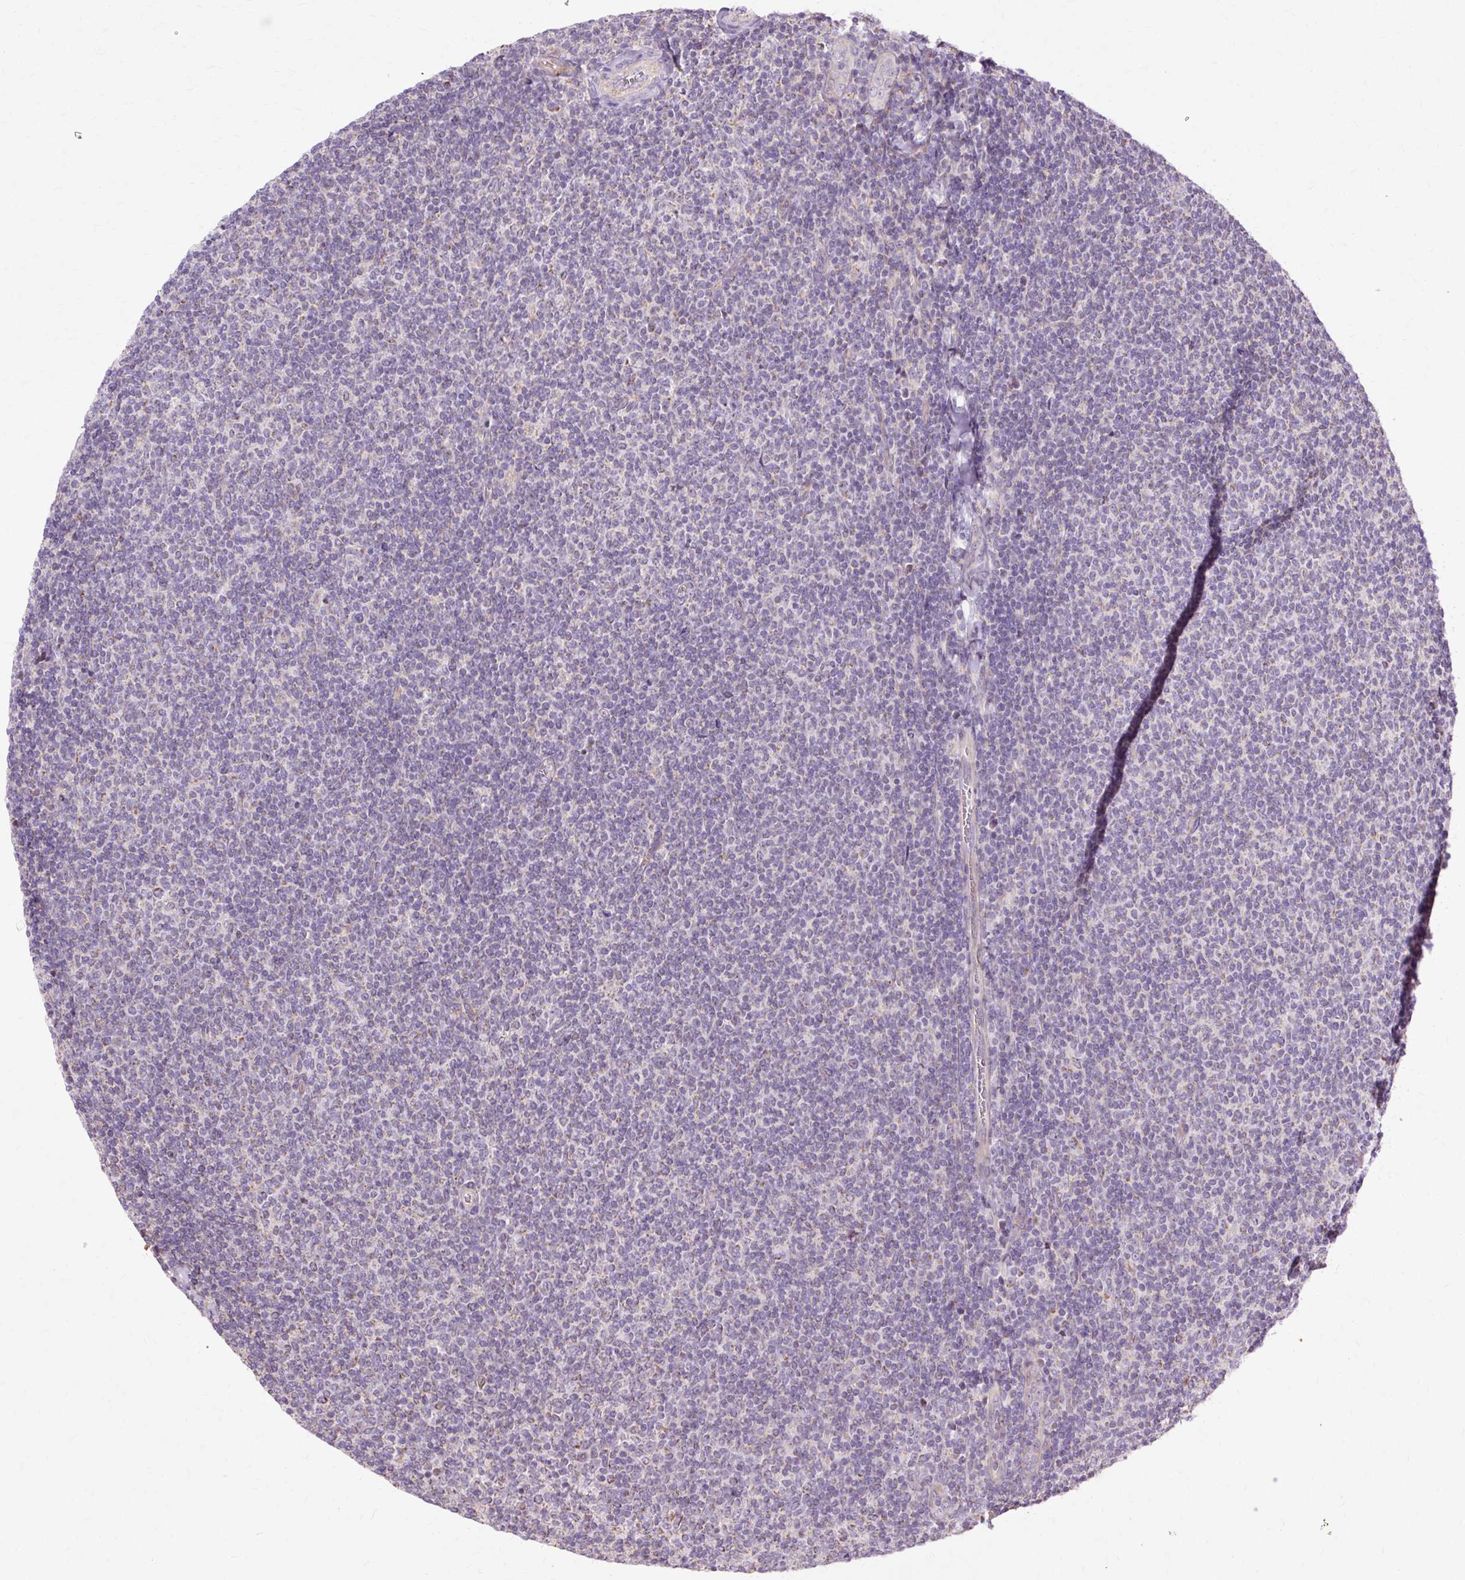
{"staining": {"intensity": "negative", "quantity": "none", "location": "none"}, "tissue": "lymphoma", "cell_type": "Tumor cells", "image_type": "cancer", "snomed": [{"axis": "morphology", "description": "Malignant lymphoma, non-Hodgkin's type, Low grade"}, {"axis": "topography", "description": "Lymph node"}], "caption": "Immunohistochemical staining of low-grade malignant lymphoma, non-Hodgkin's type exhibits no significant staining in tumor cells.", "gene": "PDZD2", "patient": {"sex": "male", "age": 52}}